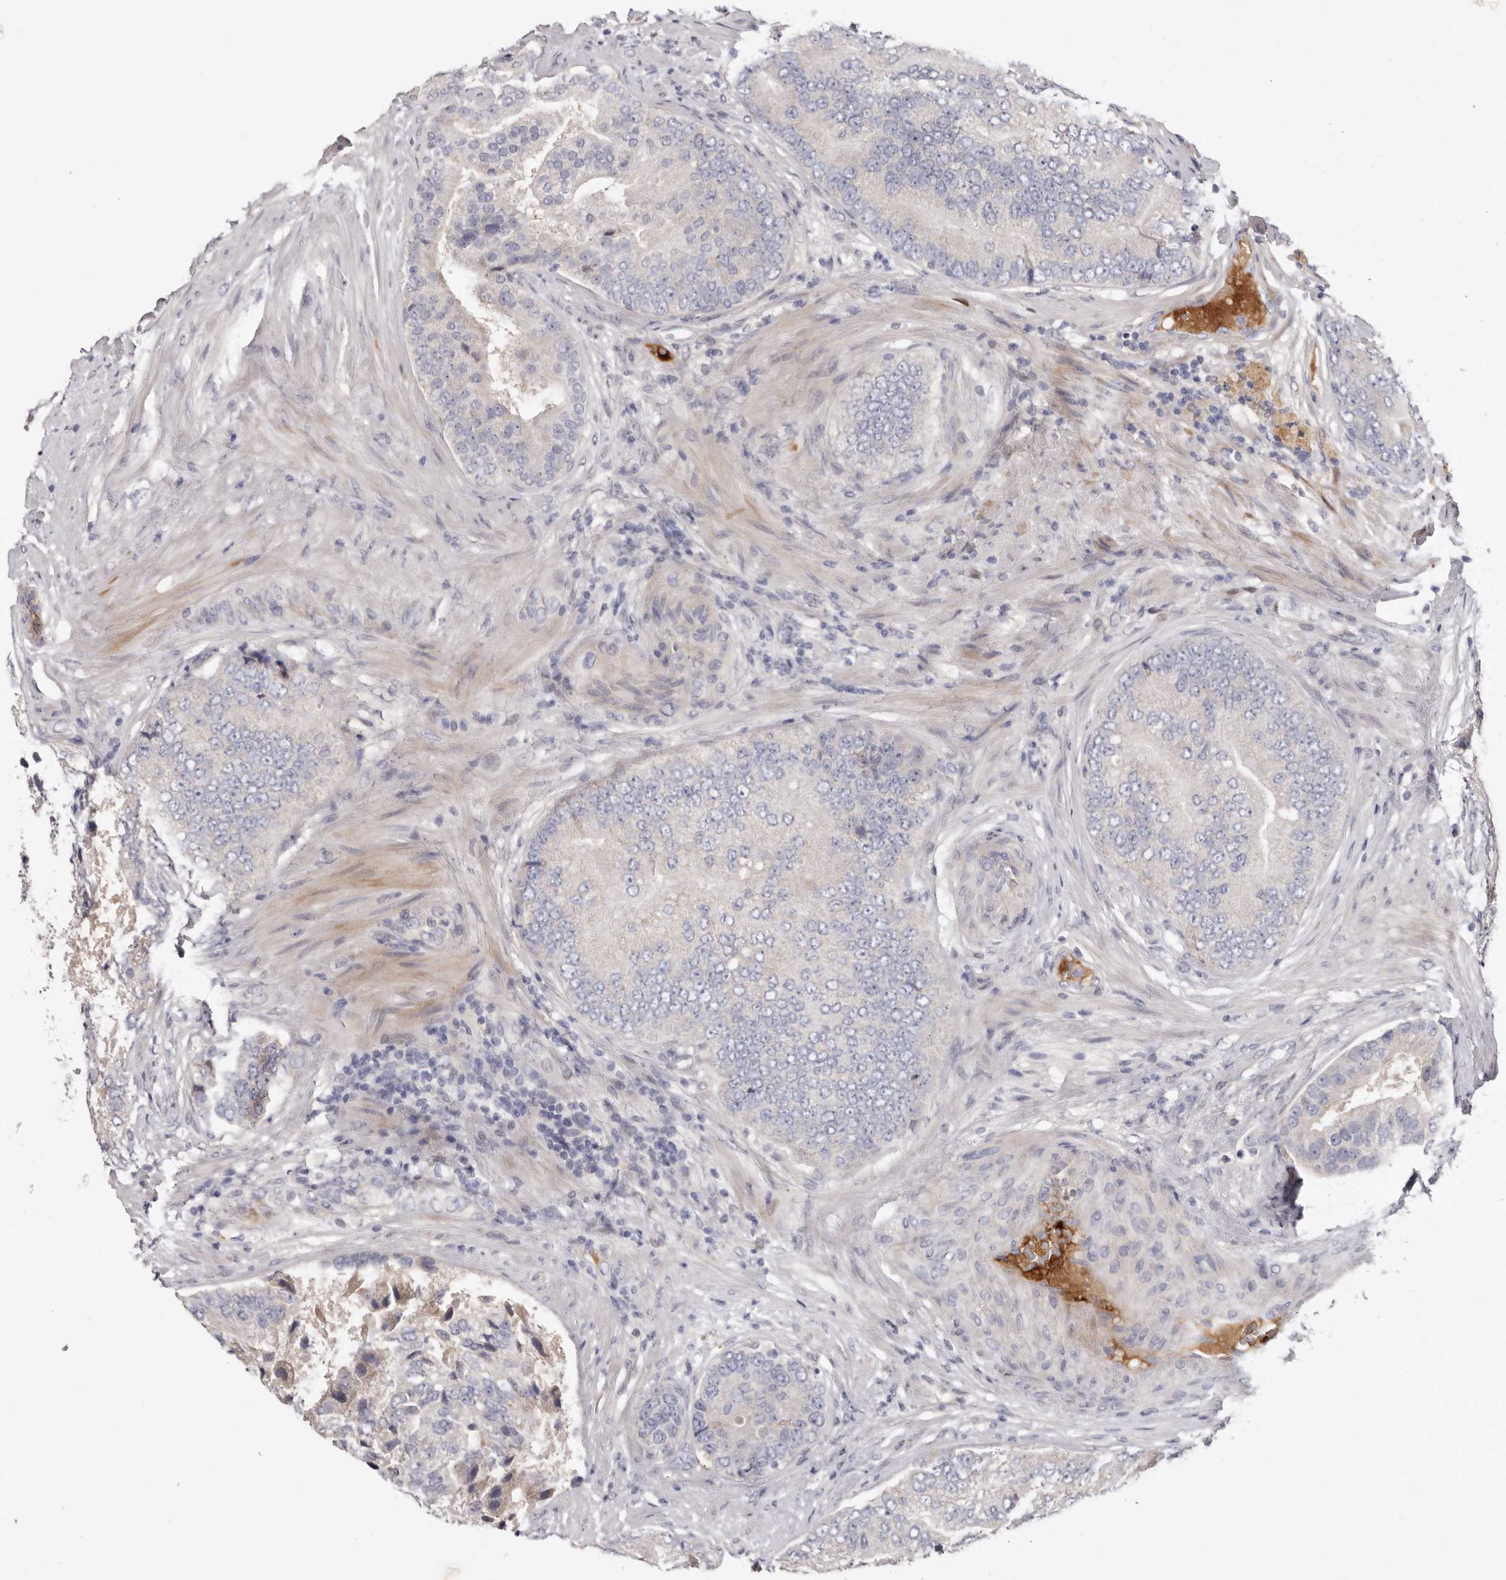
{"staining": {"intensity": "negative", "quantity": "none", "location": "none"}, "tissue": "prostate cancer", "cell_type": "Tumor cells", "image_type": "cancer", "snomed": [{"axis": "morphology", "description": "Adenocarcinoma, High grade"}, {"axis": "topography", "description": "Prostate"}], "caption": "Immunohistochemistry (IHC) of human prostate cancer reveals no staining in tumor cells.", "gene": "LMLN", "patient": {"sex": "male", "age": 70}}